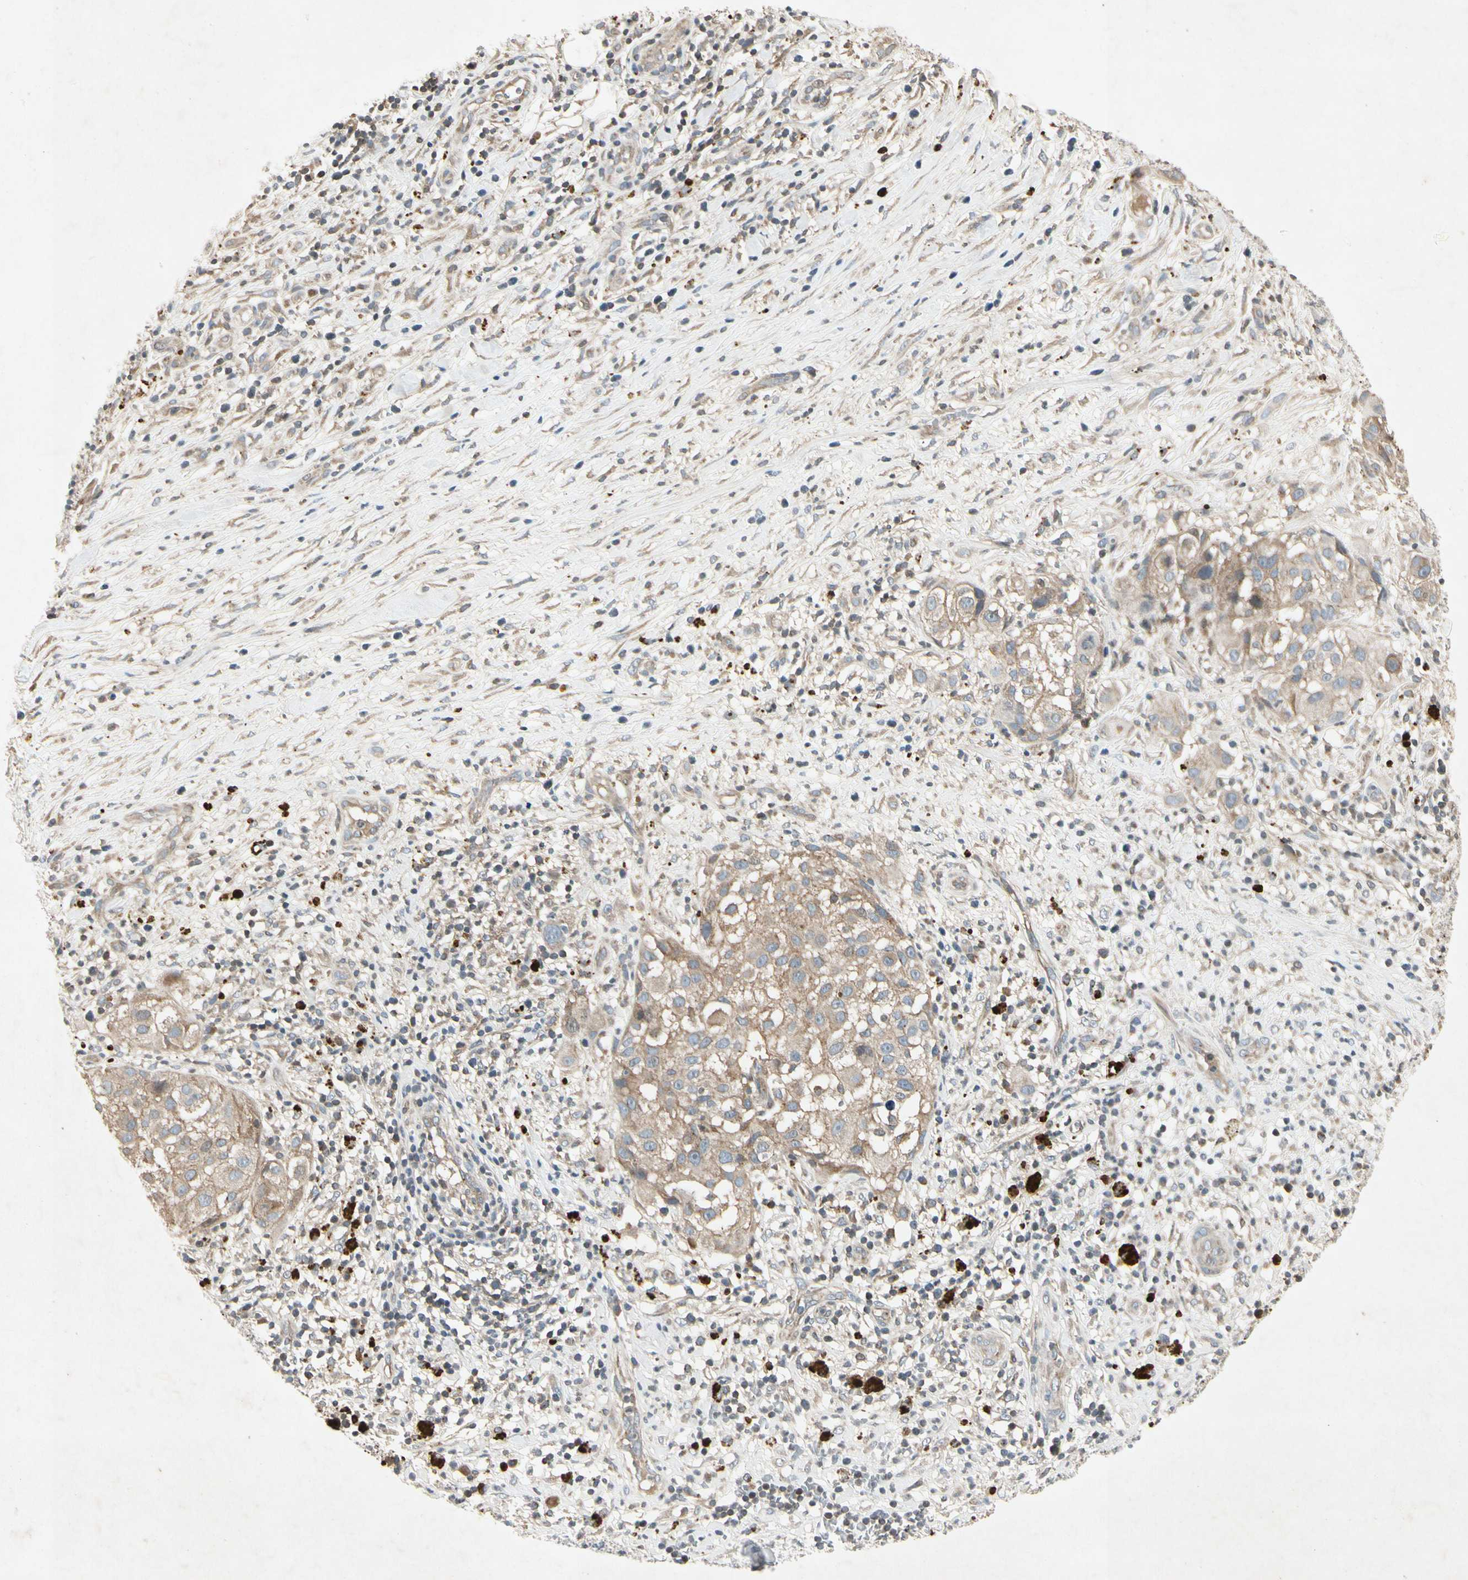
{"staining": {"intensity": "weak", "quantity": ">75%", "location": "cytoplasmic/membranous"}, "tissue": "melanoma", "cell_type": "Tumor cells", "image_type": "cancer", "snomed": [{"axis": "morphology", "description": "Necrosis, NOS"}, {"axis": "morphology", "description": "Malignant melanoma, NOS"}, {"axis": "topography", "description": "Skin"}], "caption": "High-magnification brightfield microscopy of malignant melanoma stained with DAB (brown) and counterstained with hematoxylin (blue). tumor cells exhibit weak cytoplasmic/membranous expression is identified in about>75% of cells. The protein of interest is shown in brown color, while the nuclei are stained blue.", "gene": "TEK", "patient": {"sex": "female", "age": 87}}